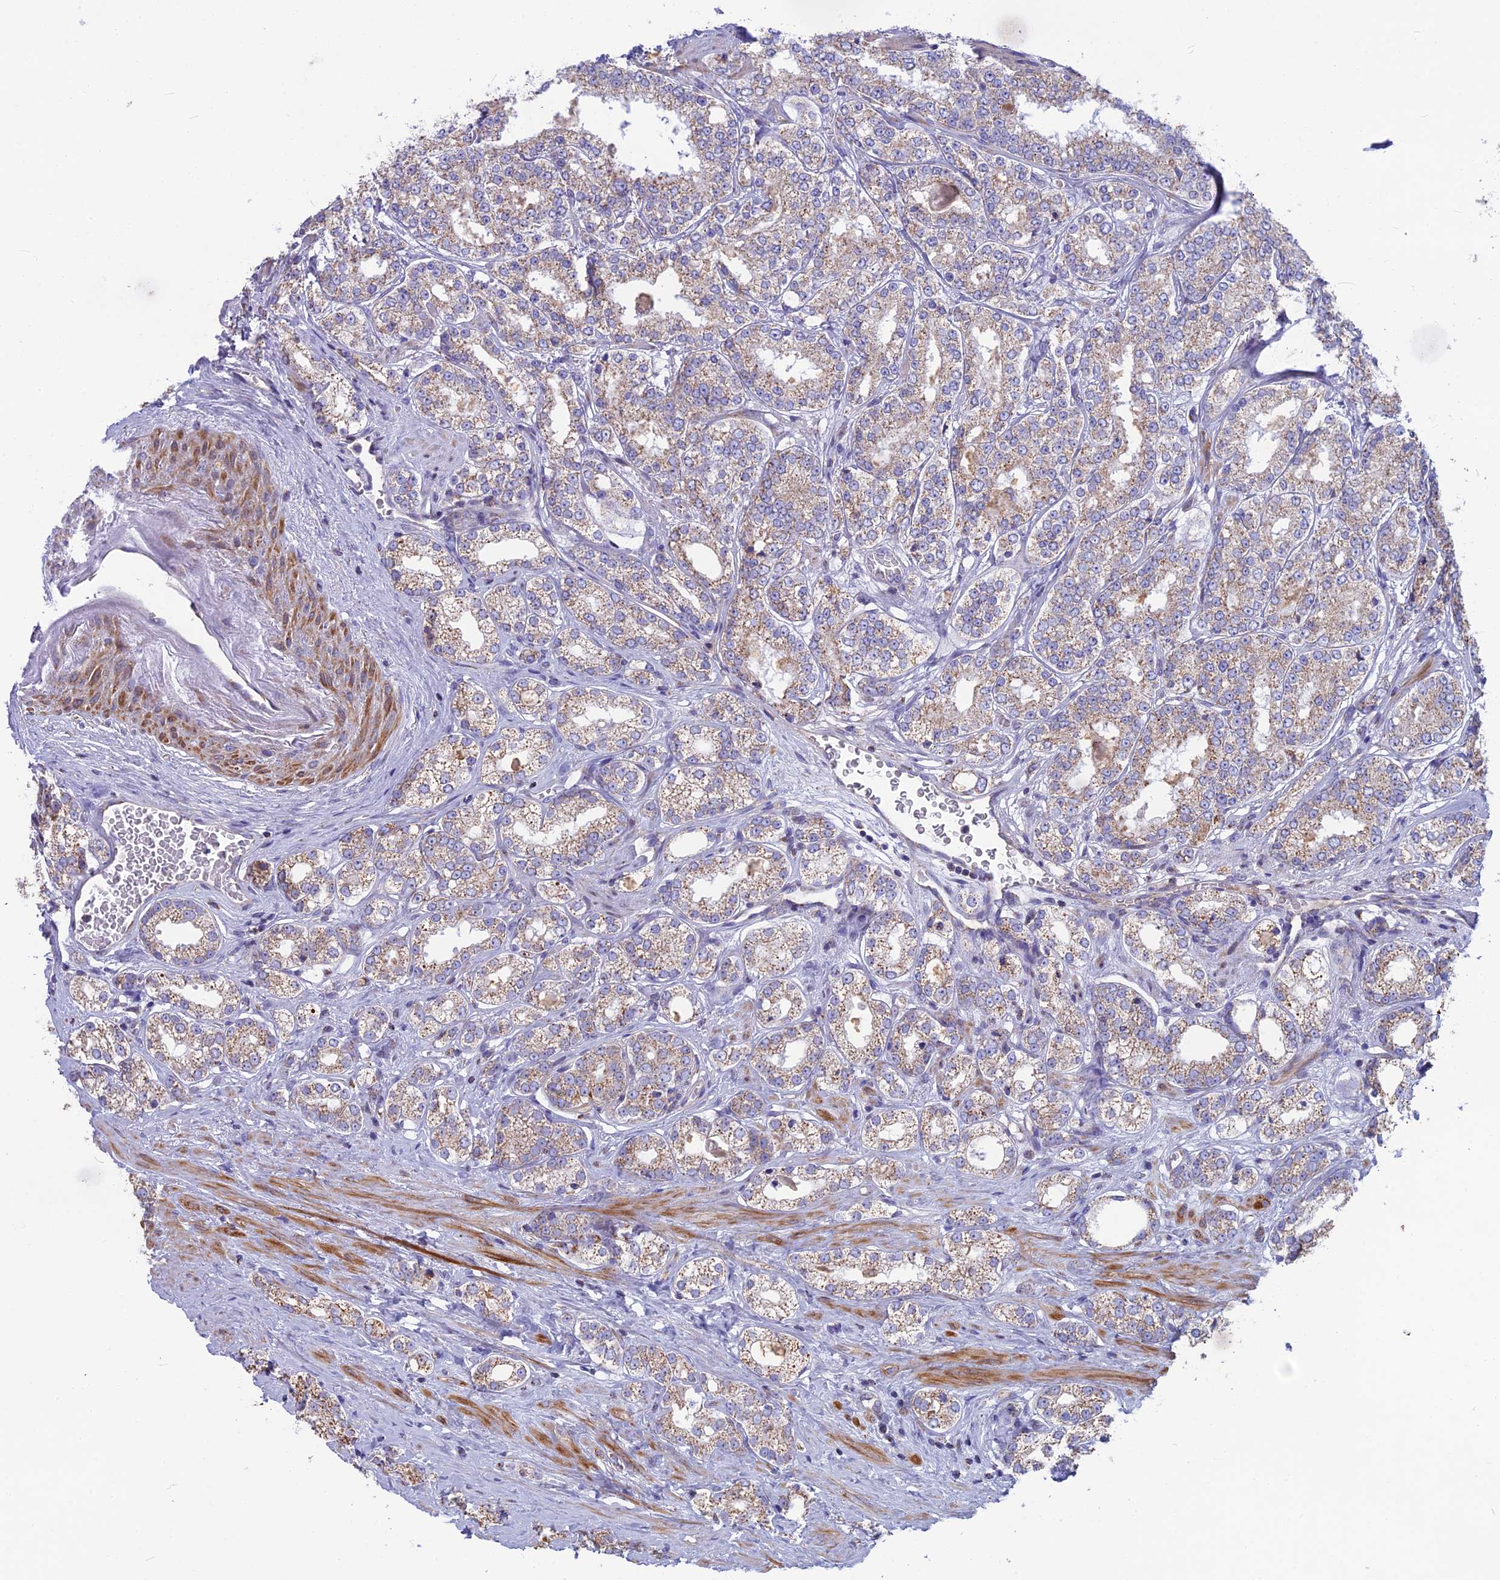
{"staining": {"intensity": "weak", "quantity": ">75%", "location": "cytoplasmic/membranous"}, "tissue": "prostate cancer", "cell_type": "Tumor cells", "image_type": "cancer", "snomed": [{"axis": "morphology", "description": "Normal tissue, NOS"}, {"axis": "morphology", "description": "Adenocarcinoma, High grade"}, {"axis": "topography", "description": "Prostate"}], "caption": "Protein expression by immunohistochemistry (IHC) shows weak cytoplasmic/membranous staining in approximately >75% of tumor cells in adenocarcinoma (high-grade) (prostate).", "gene": "CS", "patient": {"sex": "male", "age": 83}}